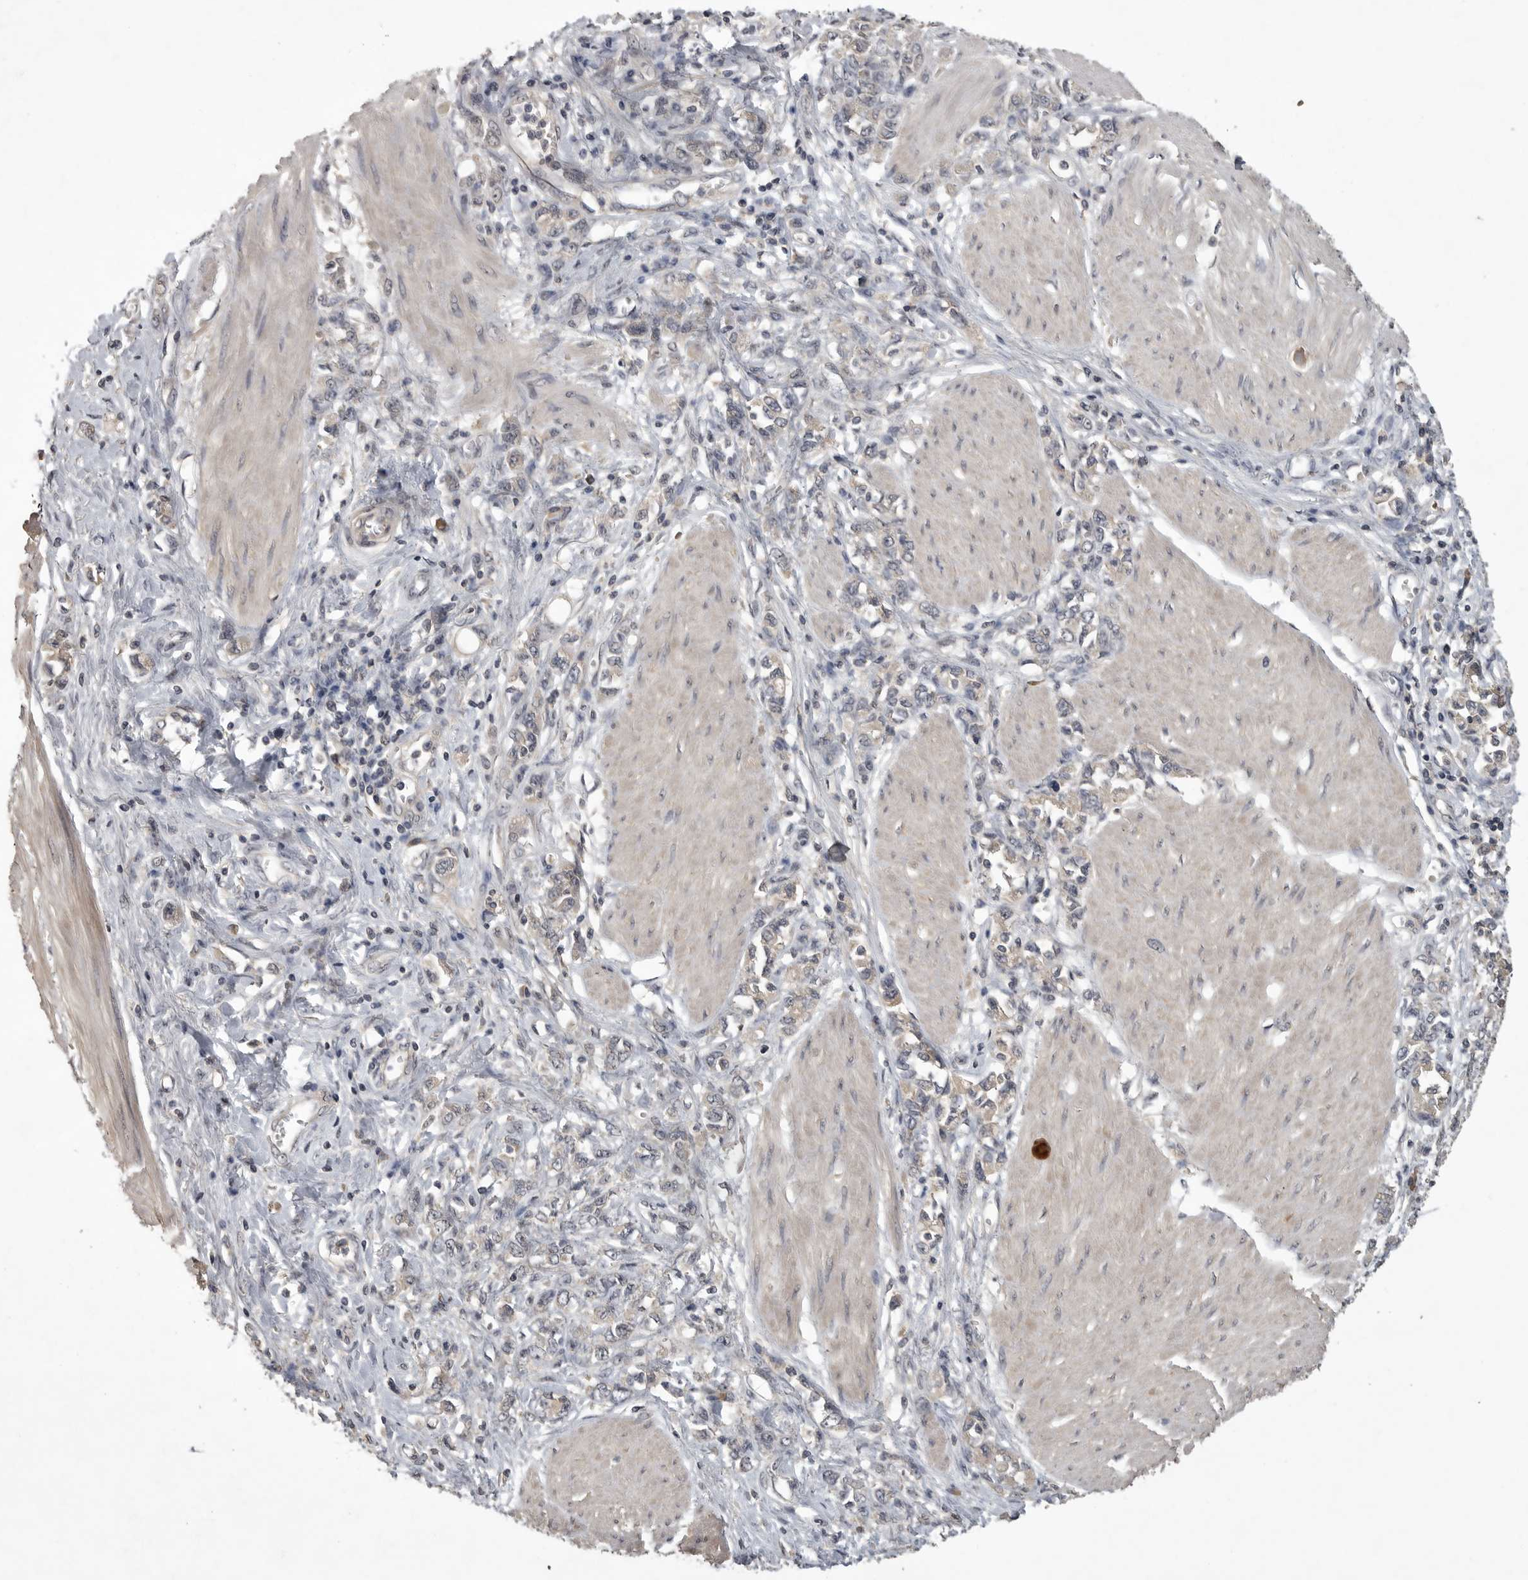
{"staining": {"intensity": "weak", "quantity": "<25%", "location": "cytoplasmic/membranous"}, "tissue": "stomach cancer", "cell_type": "Tumor cells", "image_type": "cancer", "snomed": [{"axis": "morphology", "description": "Adenocarcinoma, NOS"}, {"axis": "topography", "description": "Stomach"}], "caption": "Histopathology image shows no significant protein positivity in tumor cells of adenocarcinoma (stomach).", "gene": "ZNF114", "patient": {"sex": "female", "age": 76}}